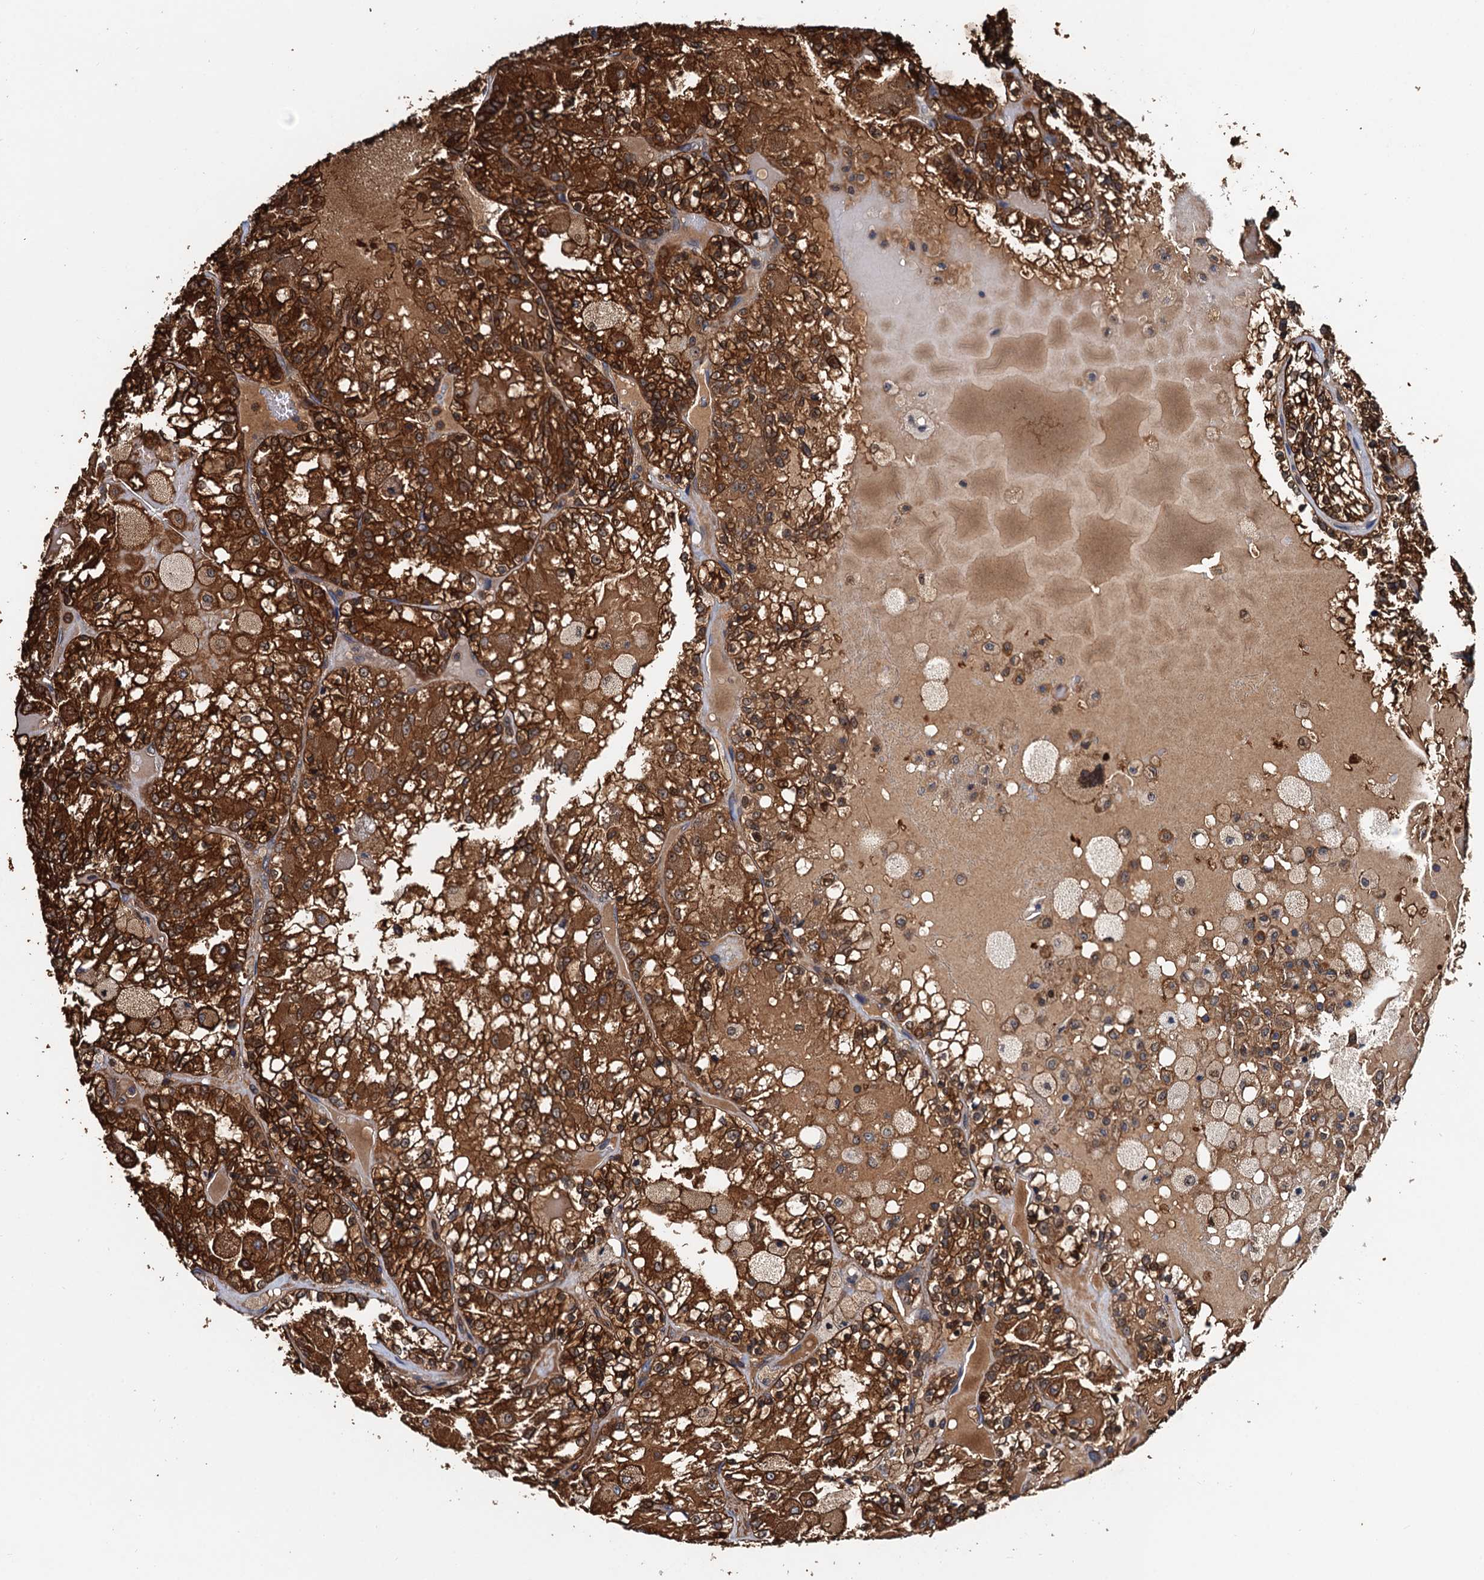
{"staining": {"intensity": "strong", "quantity": ">75%", "location": "cytoplasmic/membranous"}, "tissue": "renal cancer", "cell_type": "Tumor cells", "image_type": "cancer", "snomed": [{"axis": "morphology", "description": "Adenocarcinoma, NOS"}, {"axis": "topography", "description": "Kidney"}], "caption": "About >75% of tumor cells in adenocarcinoma (renal) demonstrate strong cytoplasmic/membranous protein positivity as visualized by brown immunohistochemical staining.", "gene": "USP6NL", "patient": {"sex": "female", "age": 56}}